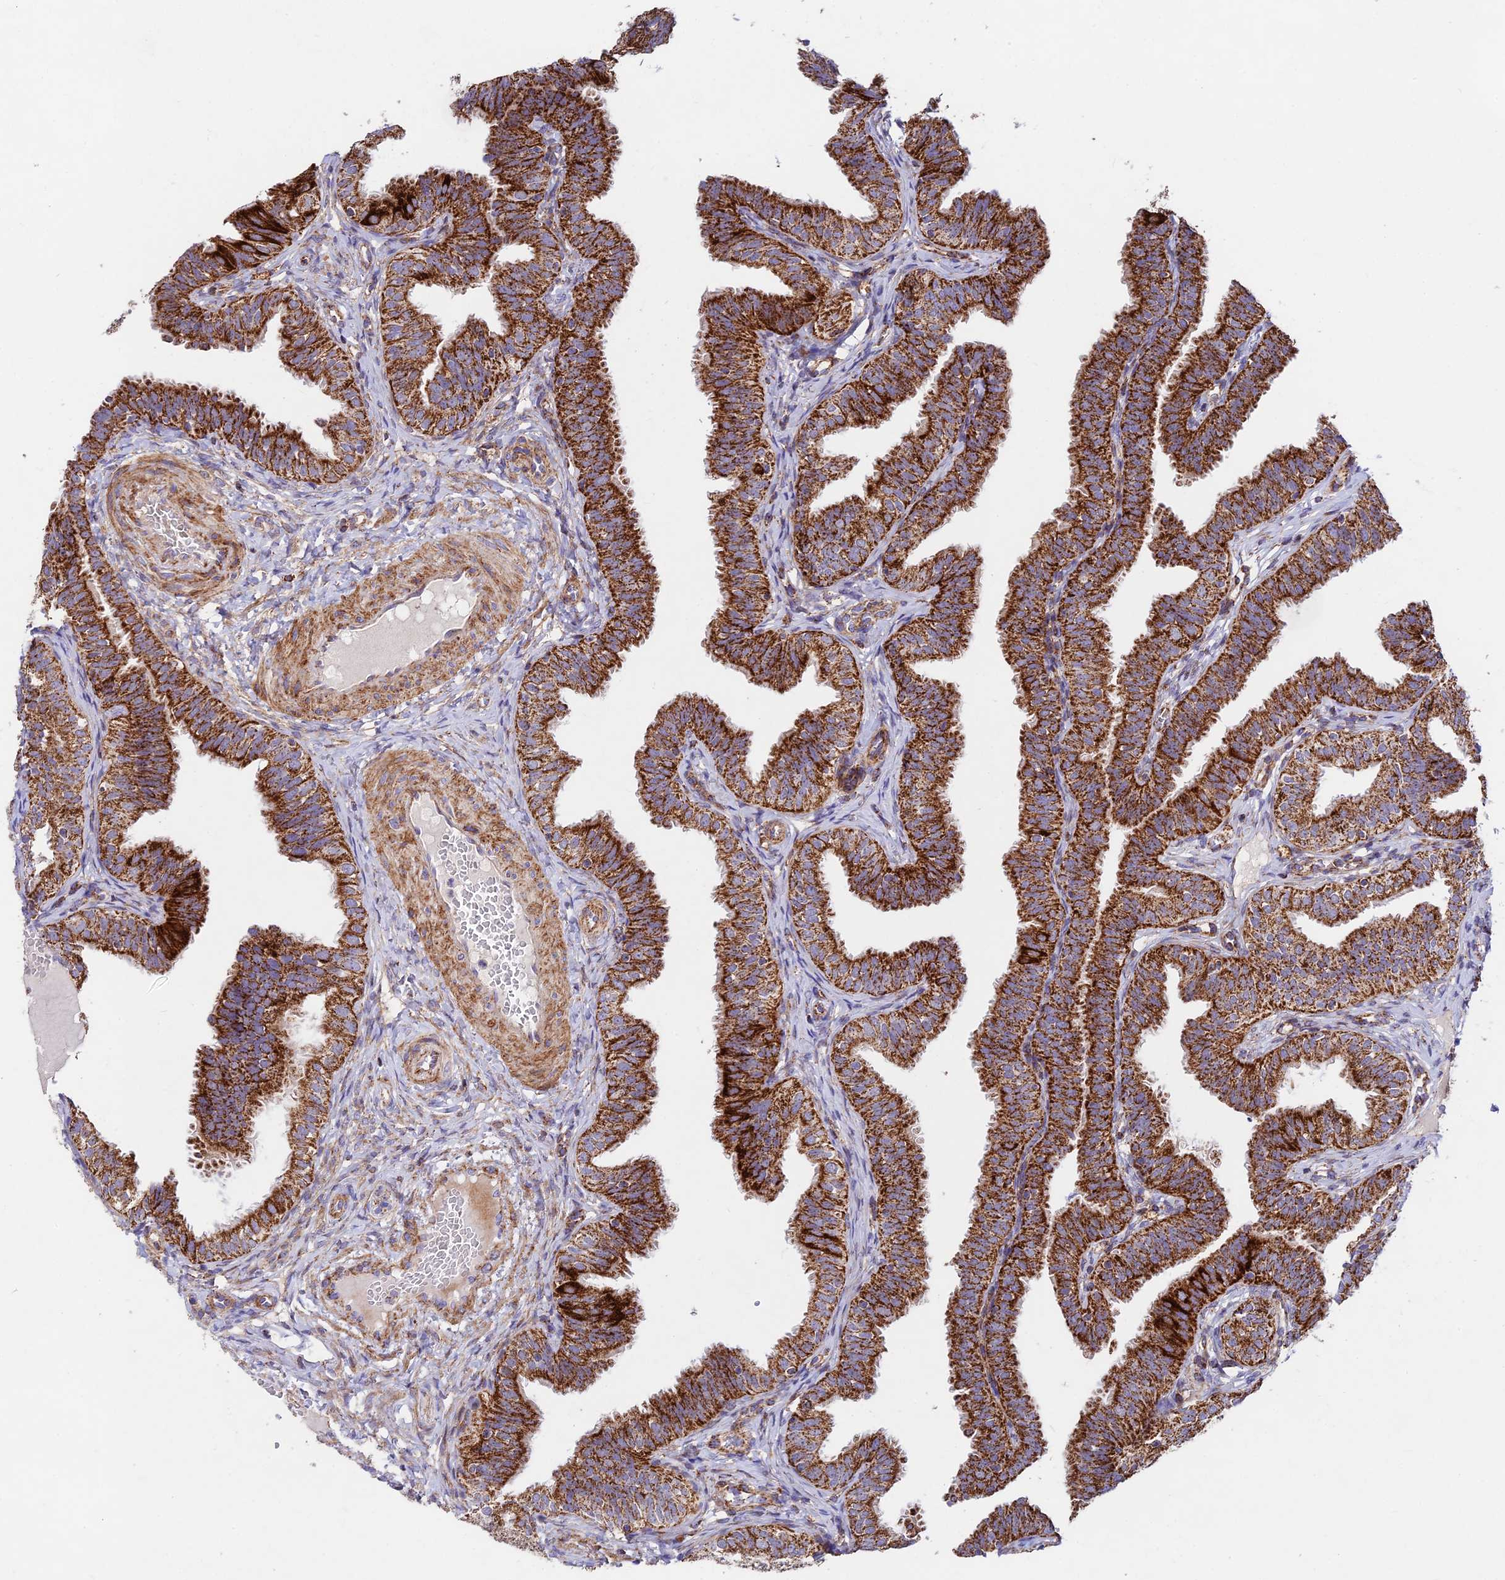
{"staining": {"intensity": "strong", "quantity": ">75%", "location": "cytoplasmic/membranous"}, "tissue": "fallopian tube", "cell_type": "Glandular cells", "image_type": "normal", "snomed": [{"axis": "morphology", "description": "Normal tissue, NOS"}, {"axis": "topography", "description": "Fallopian tube"}], "caption": "A histopathology image of human fallopian tube stained for a protein demonstrates strong cytoplasmic/membranous brown staining in glandular cells.", "gene": "KHDC3L", "patient": {"sex": "female", "age": 35}}